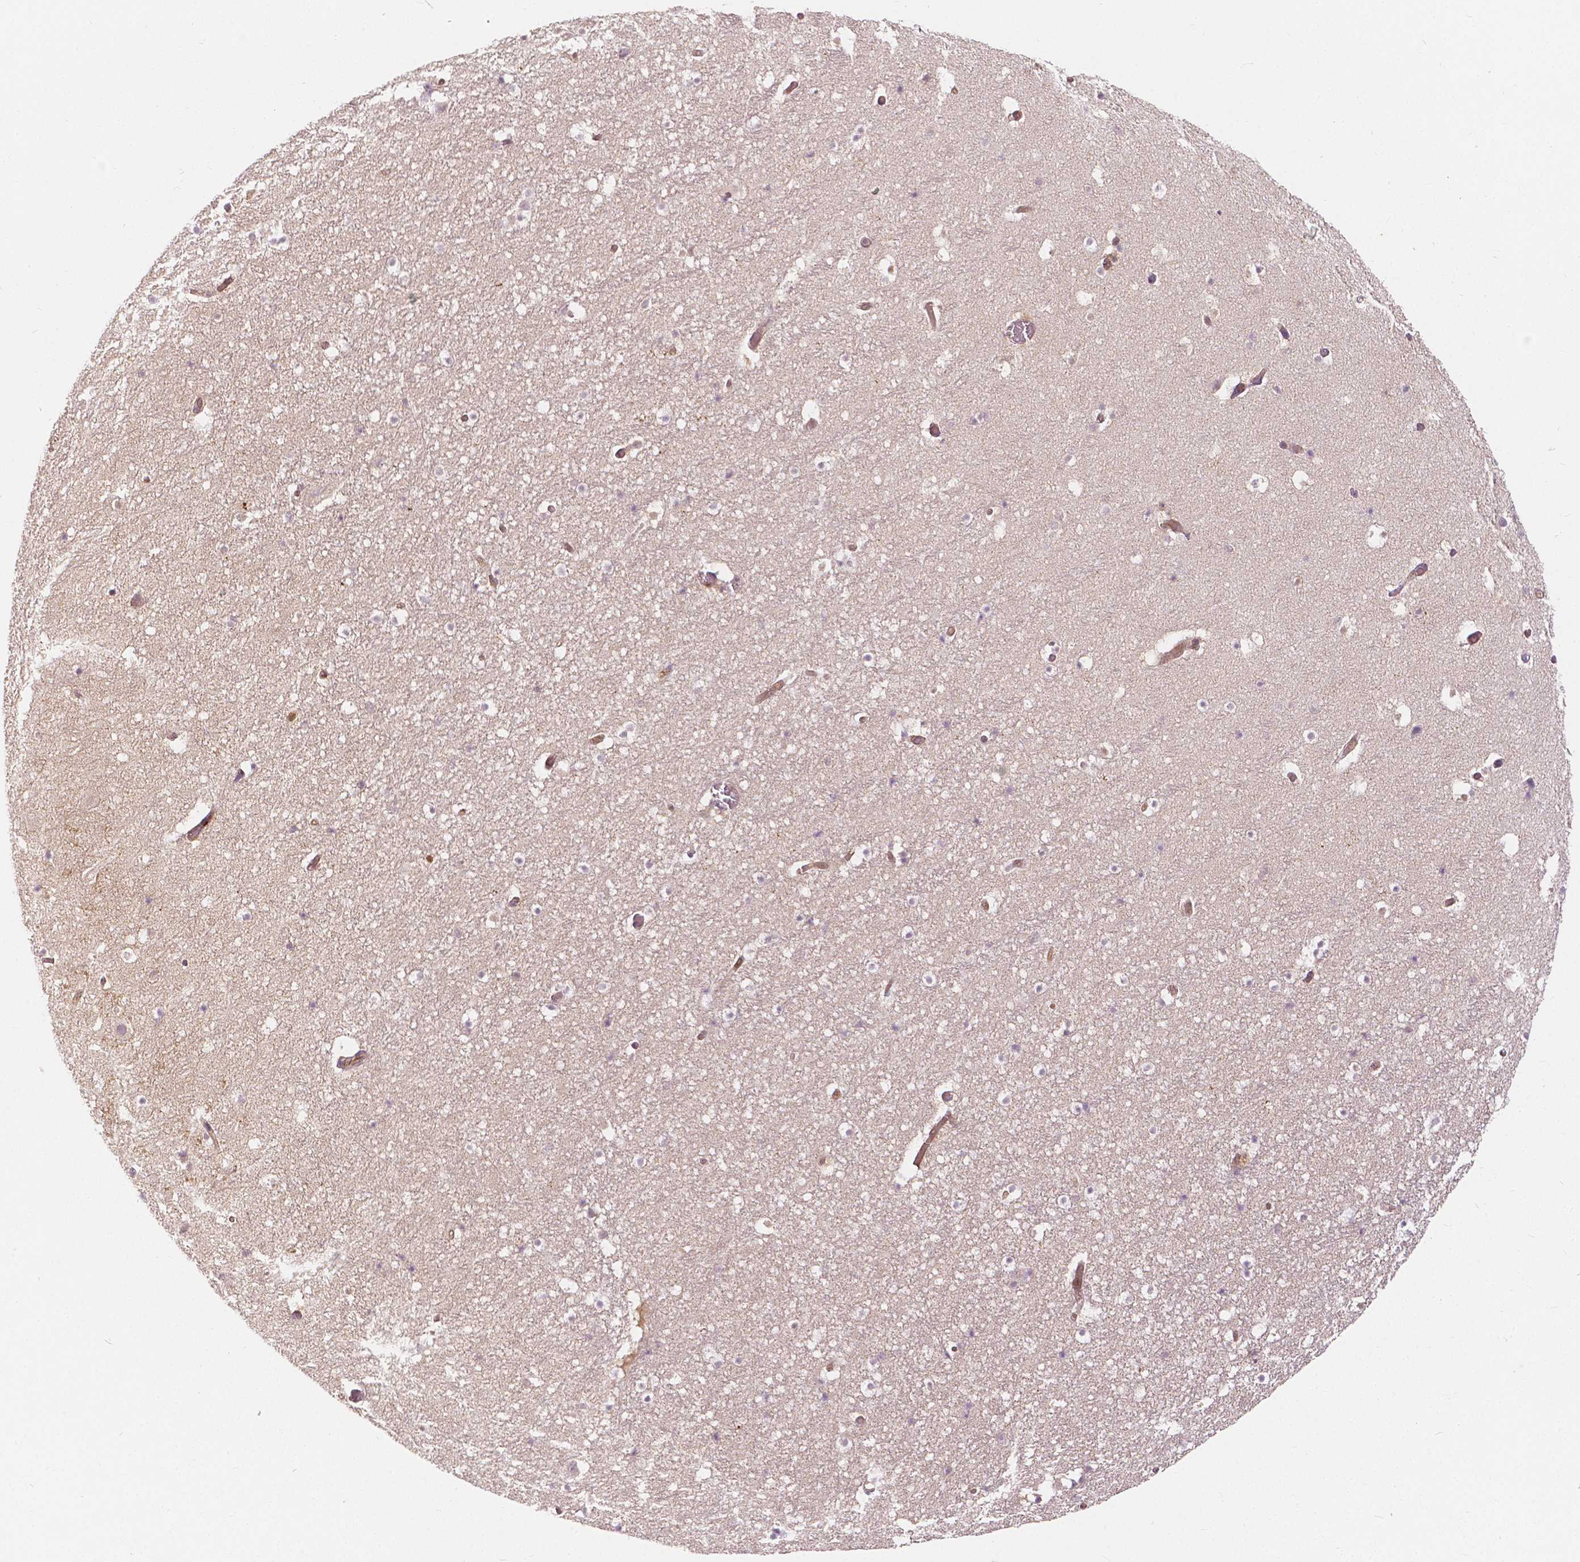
{"staining": {"intensity": "negative", "quantity": "none", "location": "none"}, "tissue": "hippocampus", "cell_type": "Glial cells", "image_type": "normal", "snomed": [{"axis": "morphology", "description": "Normal tissue, NOS"}, {"axis": "topography", "description": "Hippocampus"}], "caption": "This is an IHC histopathology image of normal hippocampus. There is no expression in glial cells.", "gene": "NAPRT", "patient": {"sex": "male", "age": 26}}